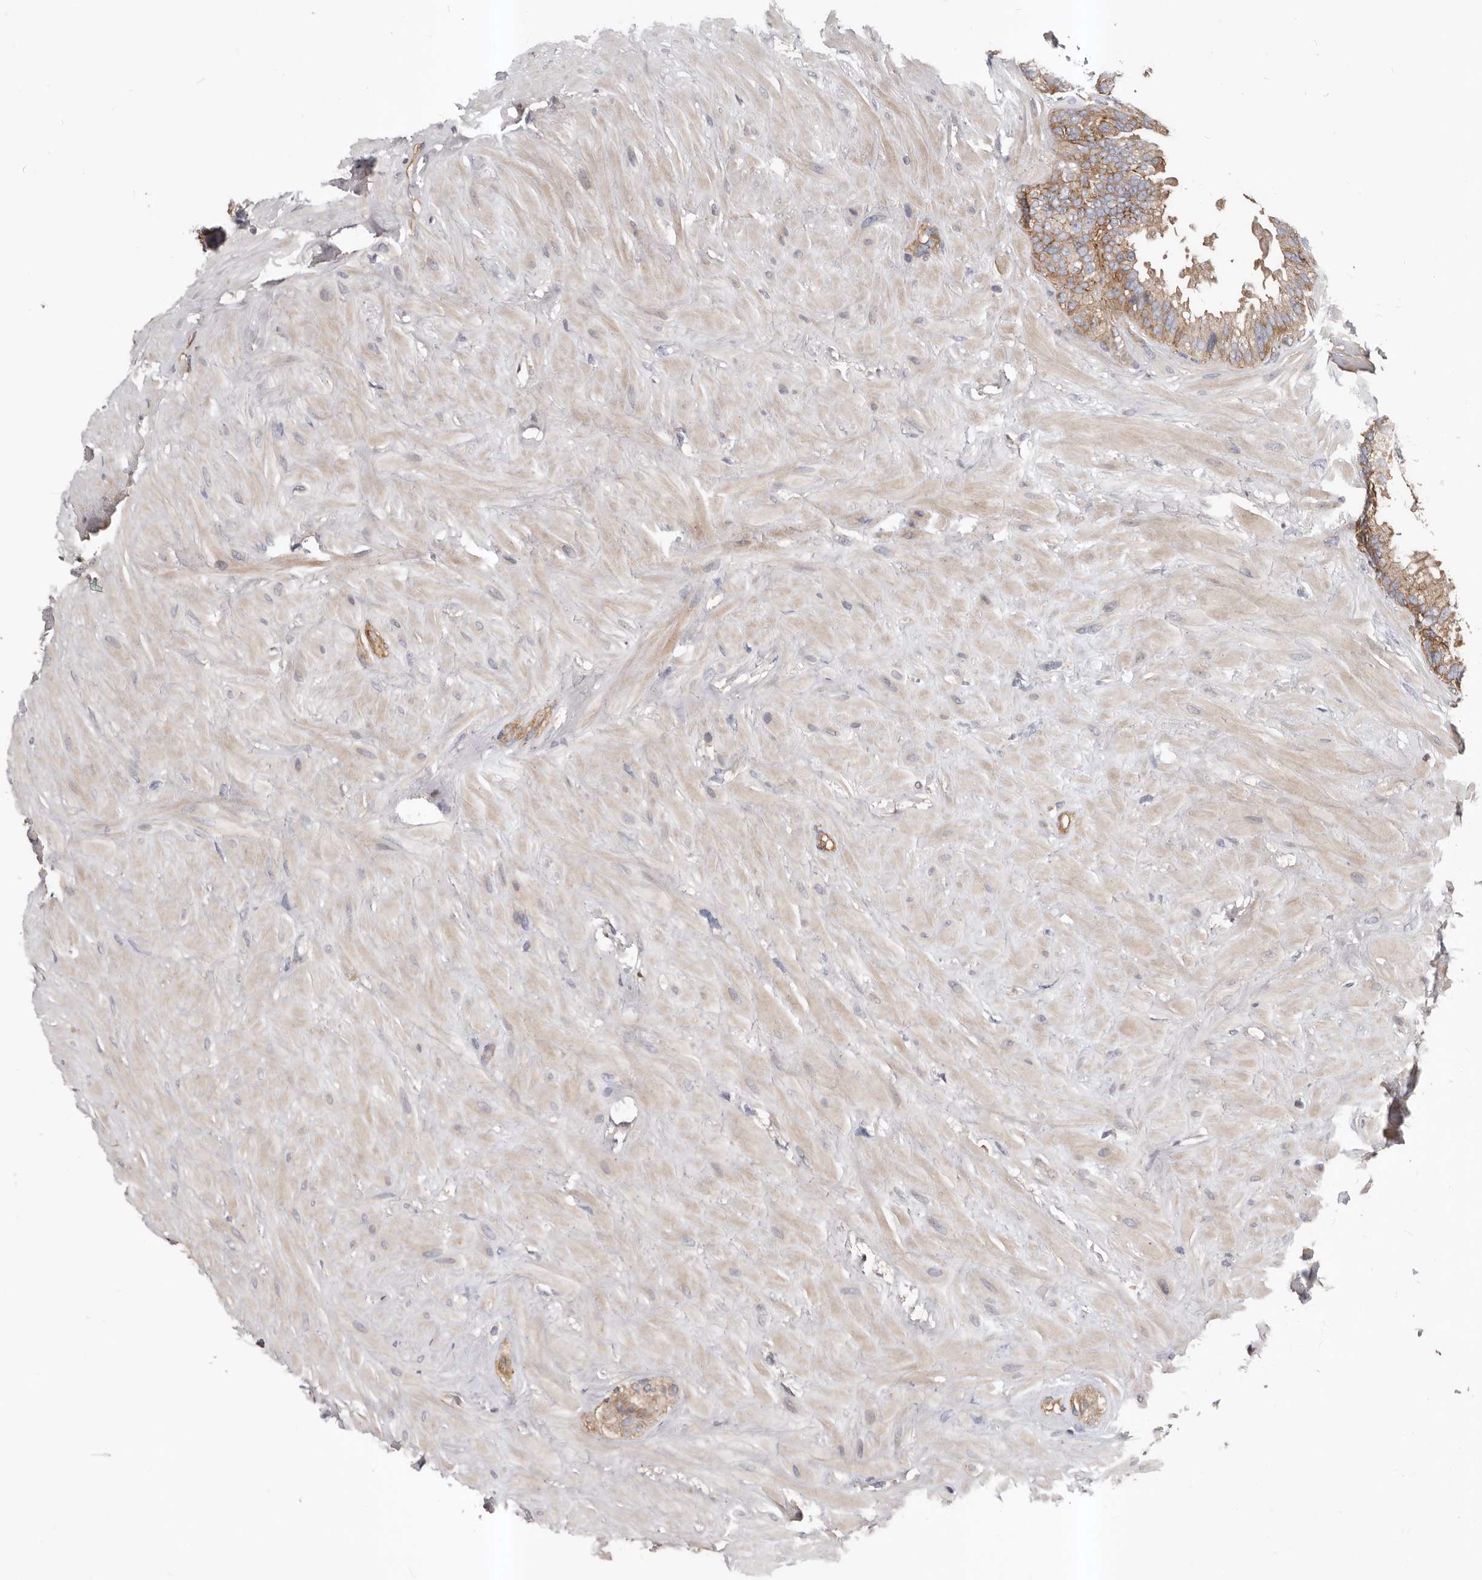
{"staining": {"intensity": "moderate", "quantity": ">75%", "location": "cytoplasmic/membranous"}, "tissue": "seminal vesicle", "cell_type": "Glandular cells", "image_type": "normal", "snomed": [{"axis": "morphology", "description": "Normal tissue, NOS"}, {"axis": "topography", "description": "Seminal veicle"}], "caption": "Protein expression analysis of benign seminal vesicle shows moderate cytoplasmic/membranous expression in about >75% of glandular cells. (DAB (3,3'-diaminobenzidine) = brown stain, brightfield microscopy at high magnification).", "gene": "PNRC2", "patient": {"sex": "male", "age": 80}}